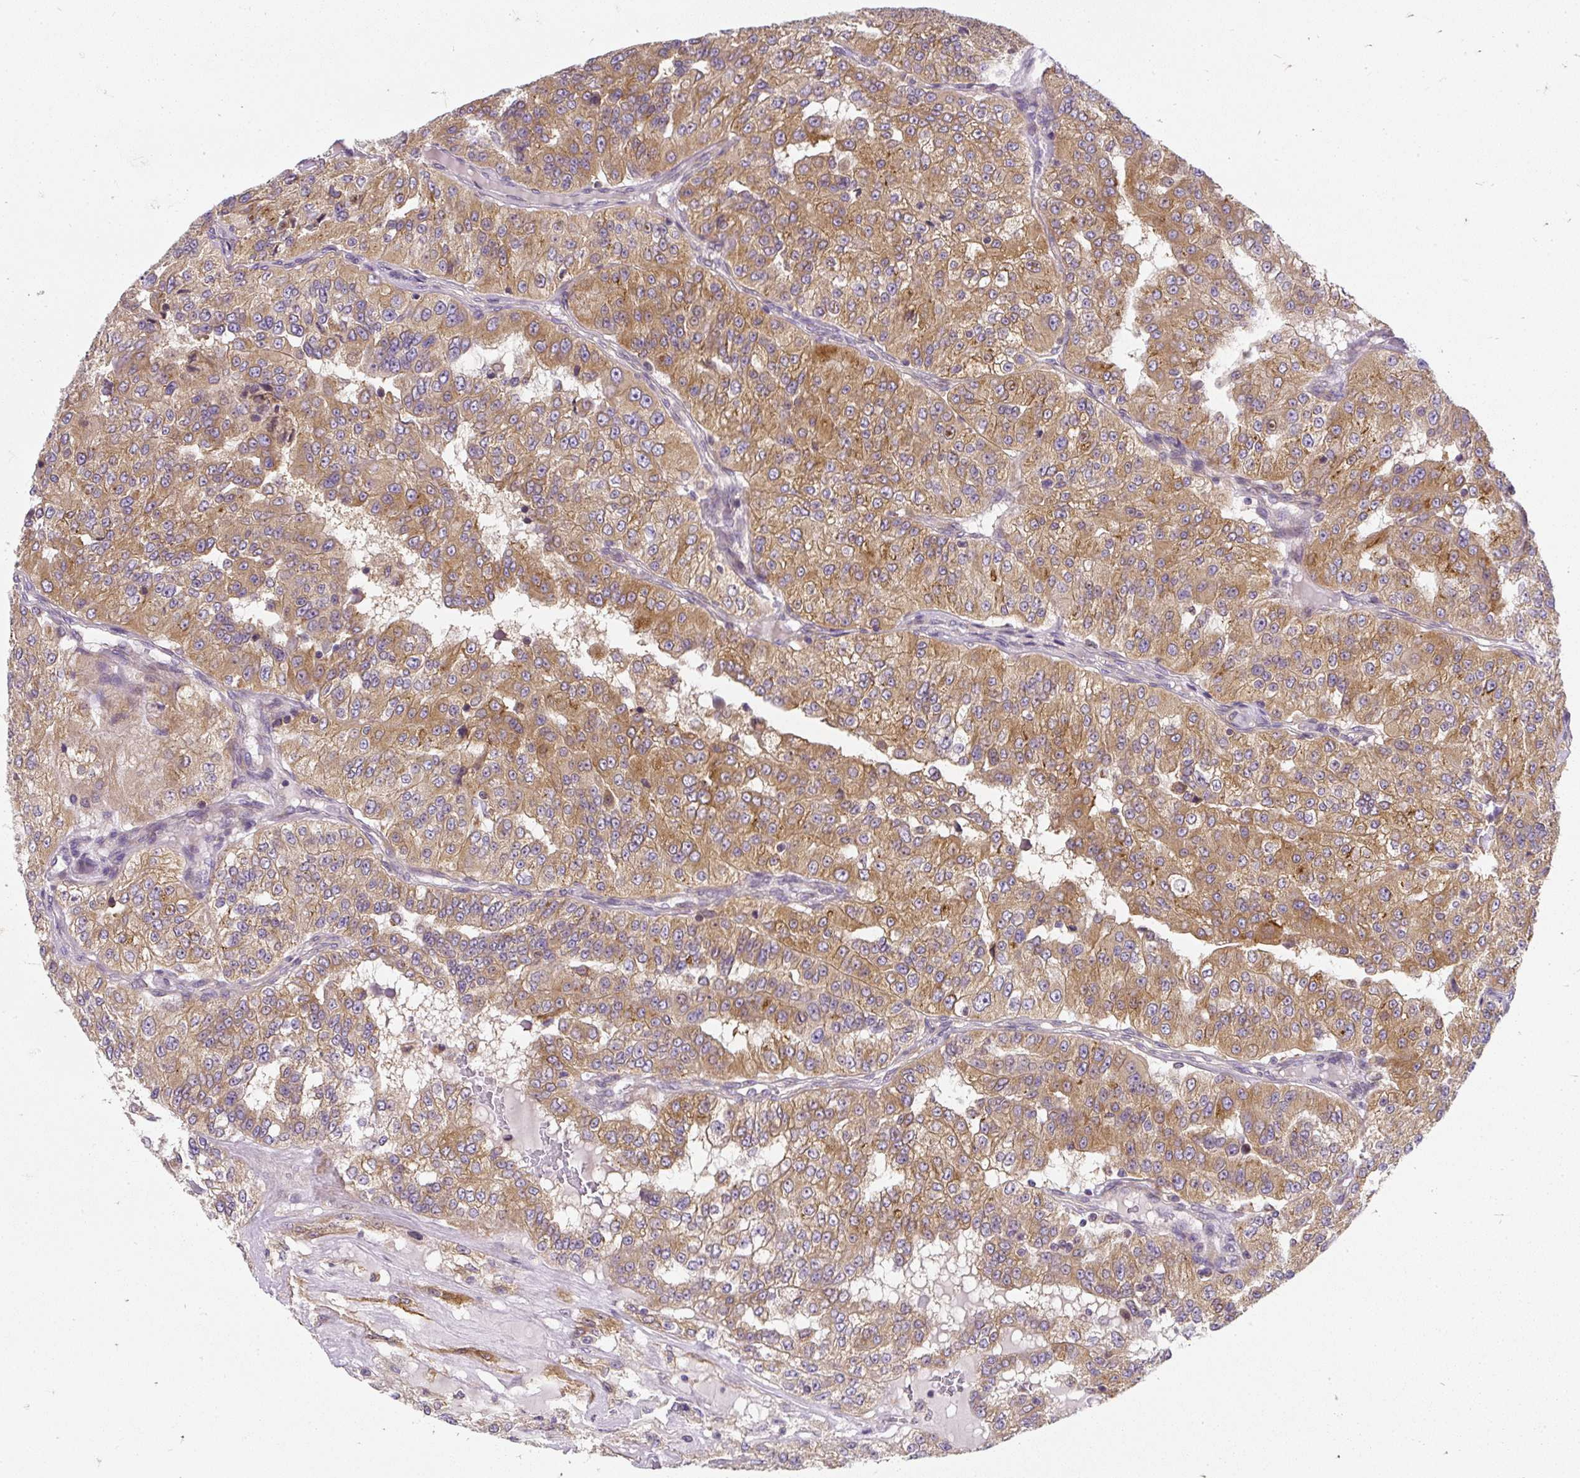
{"staining": {"intensity": "moderate", "quantity": ">75%", "location": "cytoplasmic/membranous"}, "tissue": "renal cancer", "cell_type": "Tumor cells", "image_type": "cancer", "snomed": [{"axis": "morphology", "description": "Adenocarcinoma, NOS"}, {"axis": "topography", "description": "Kidney"}], "caption": "Renal cancer stained with a brown dye displays moderate cytoplasmic/membranous positive staining in about >75% of tumor cells.", "gene": "CYP20A1", "patient": {"sex": "female", "age": 63}}